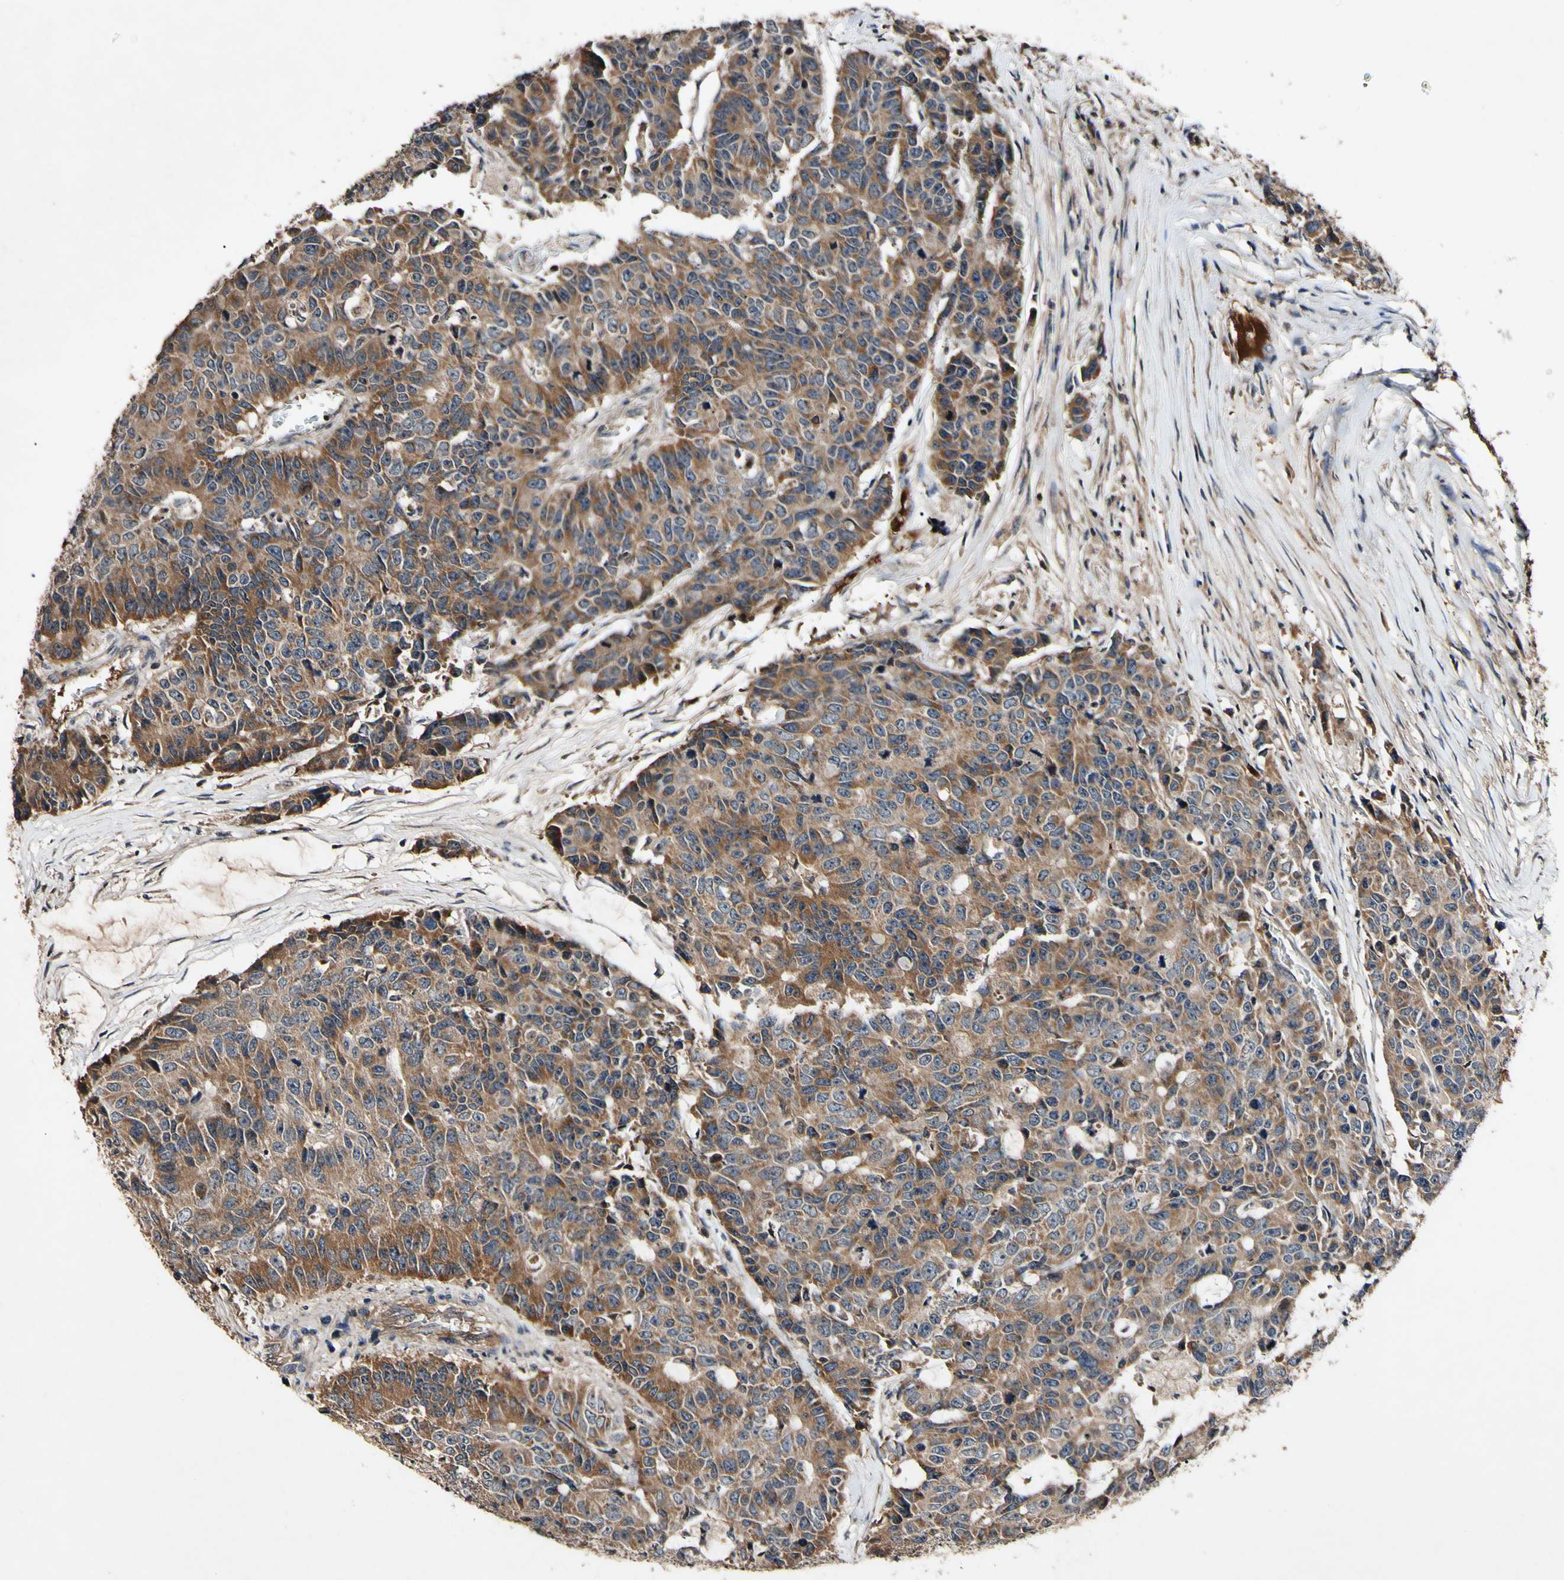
{"staining": {"intensity": "moderate", "quantity": ">75%", "location": "cytoplasmic/membranous"}, "tissue": "colorectal cancer", "cell_type": "Tumor cells", "image_type": "cancer", "snomed": [{"axis": "morphology", "description": "Adenocarcinoma, NOS"}, {"axis": "topography", "description": "Colon"}], "caption": "Colorectal cancer was stained to show a protein in brown. There is medium levels of moderate cytoplasmic/membranous positivity in about >75% of tumor cells. Immunohistochemistry stains the protein of interest in brown and the nuclei are stained blue.", "gene": "PLAT", "patient": {"sex": "female", "age": 86}}